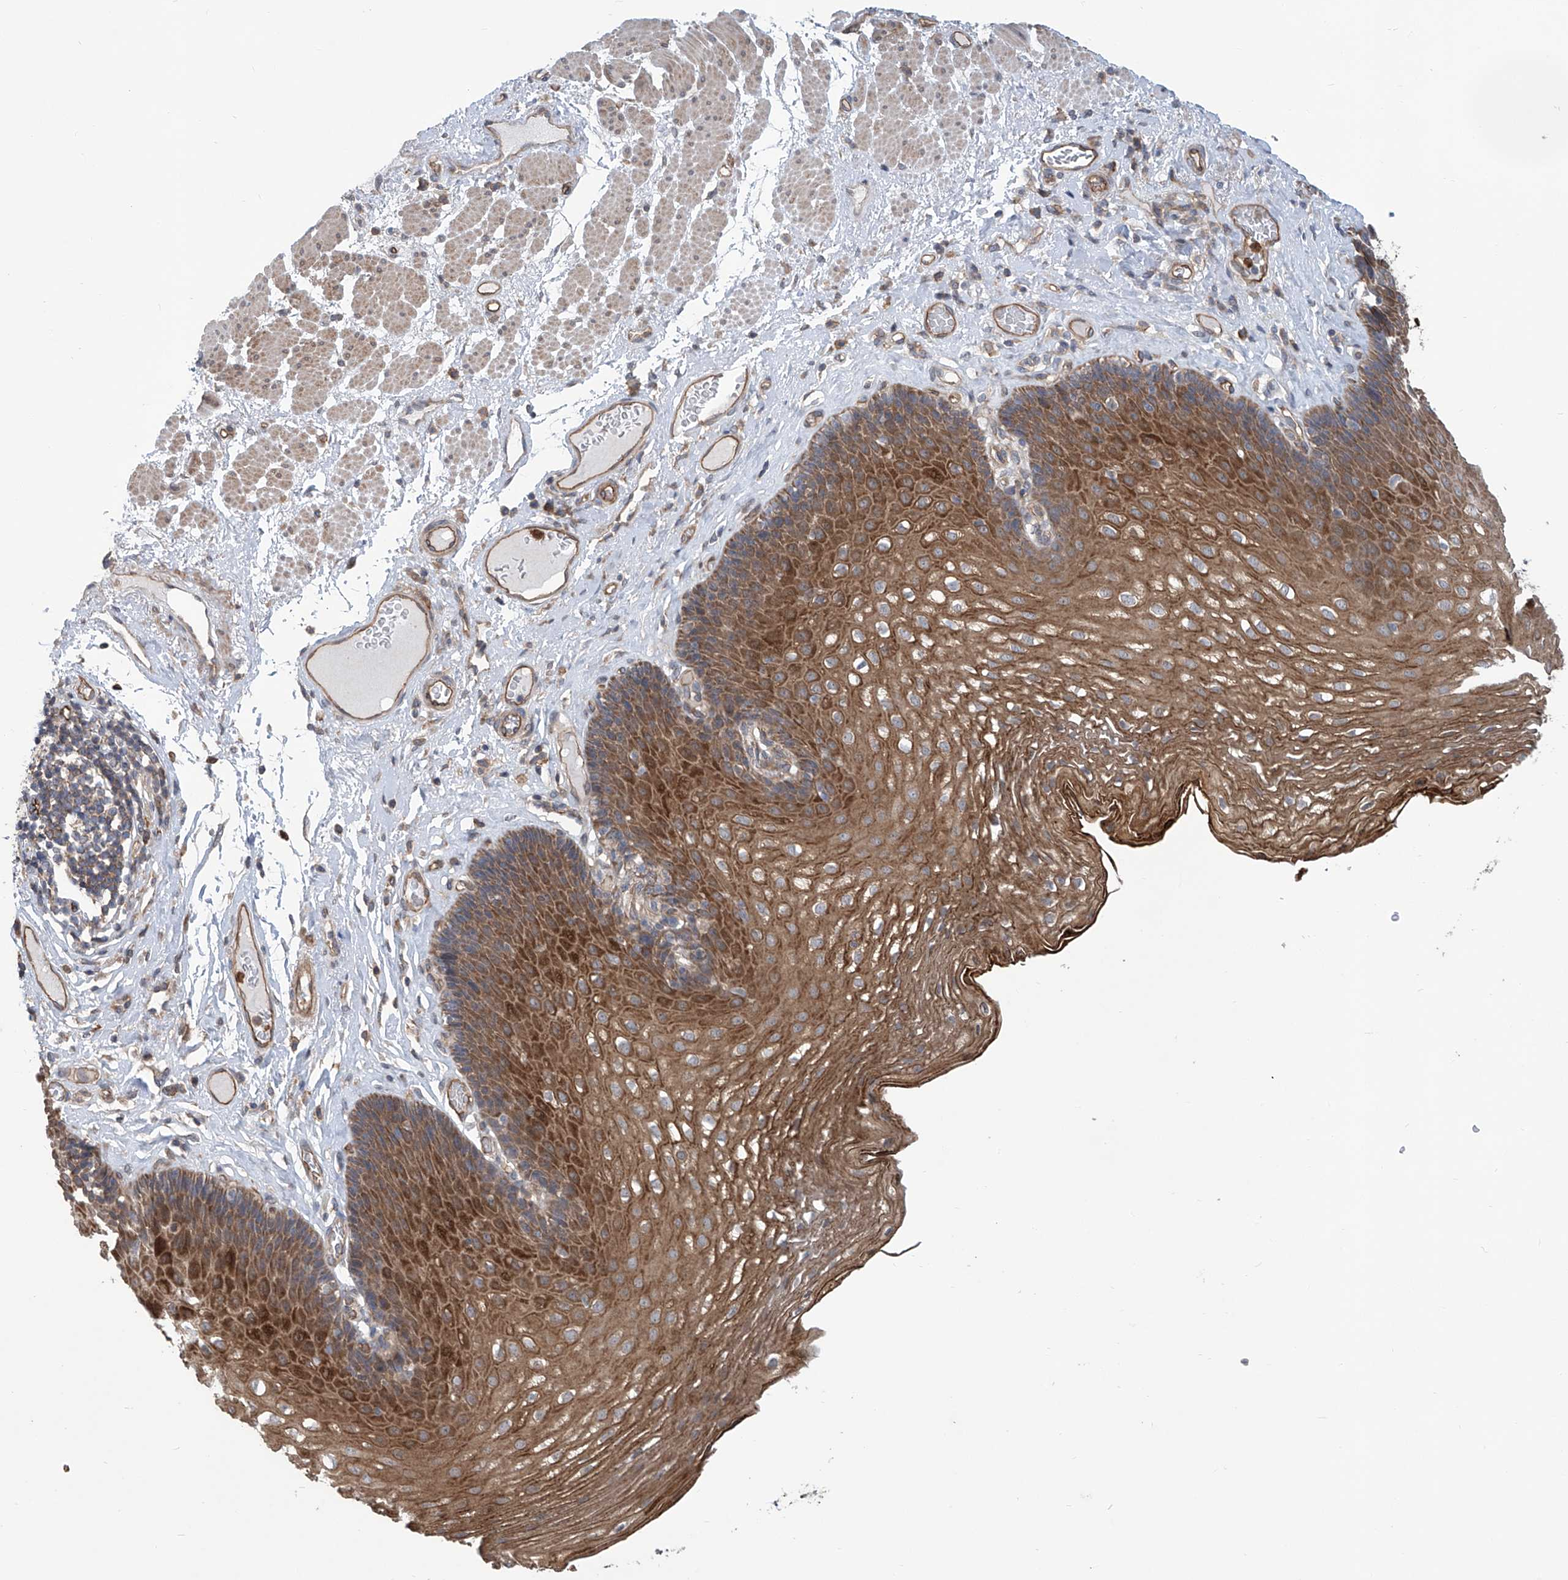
{"staining": {"intensity": "moderate", "quantity": ">75%", "location": "cytoplasmic/membranous"}, "tissue": "esophagus", "cell_type": "Squamous epithelial cells", "image_type": "normal", "snomed": [{"axis": "morphology", "description": "Normal tissue, NOS"}, {"axis": "topography", "description": "Esophagus"}], "caption": "This image displays immunohistochemistry (IHC) staining of unremarkable human esophagus, with medium moderate cytoplasmic/membranous staining in about >75% of squamous epithelial cells.", "gene": "EIF2D", "patient": {"sex": "female", "age": 66}}